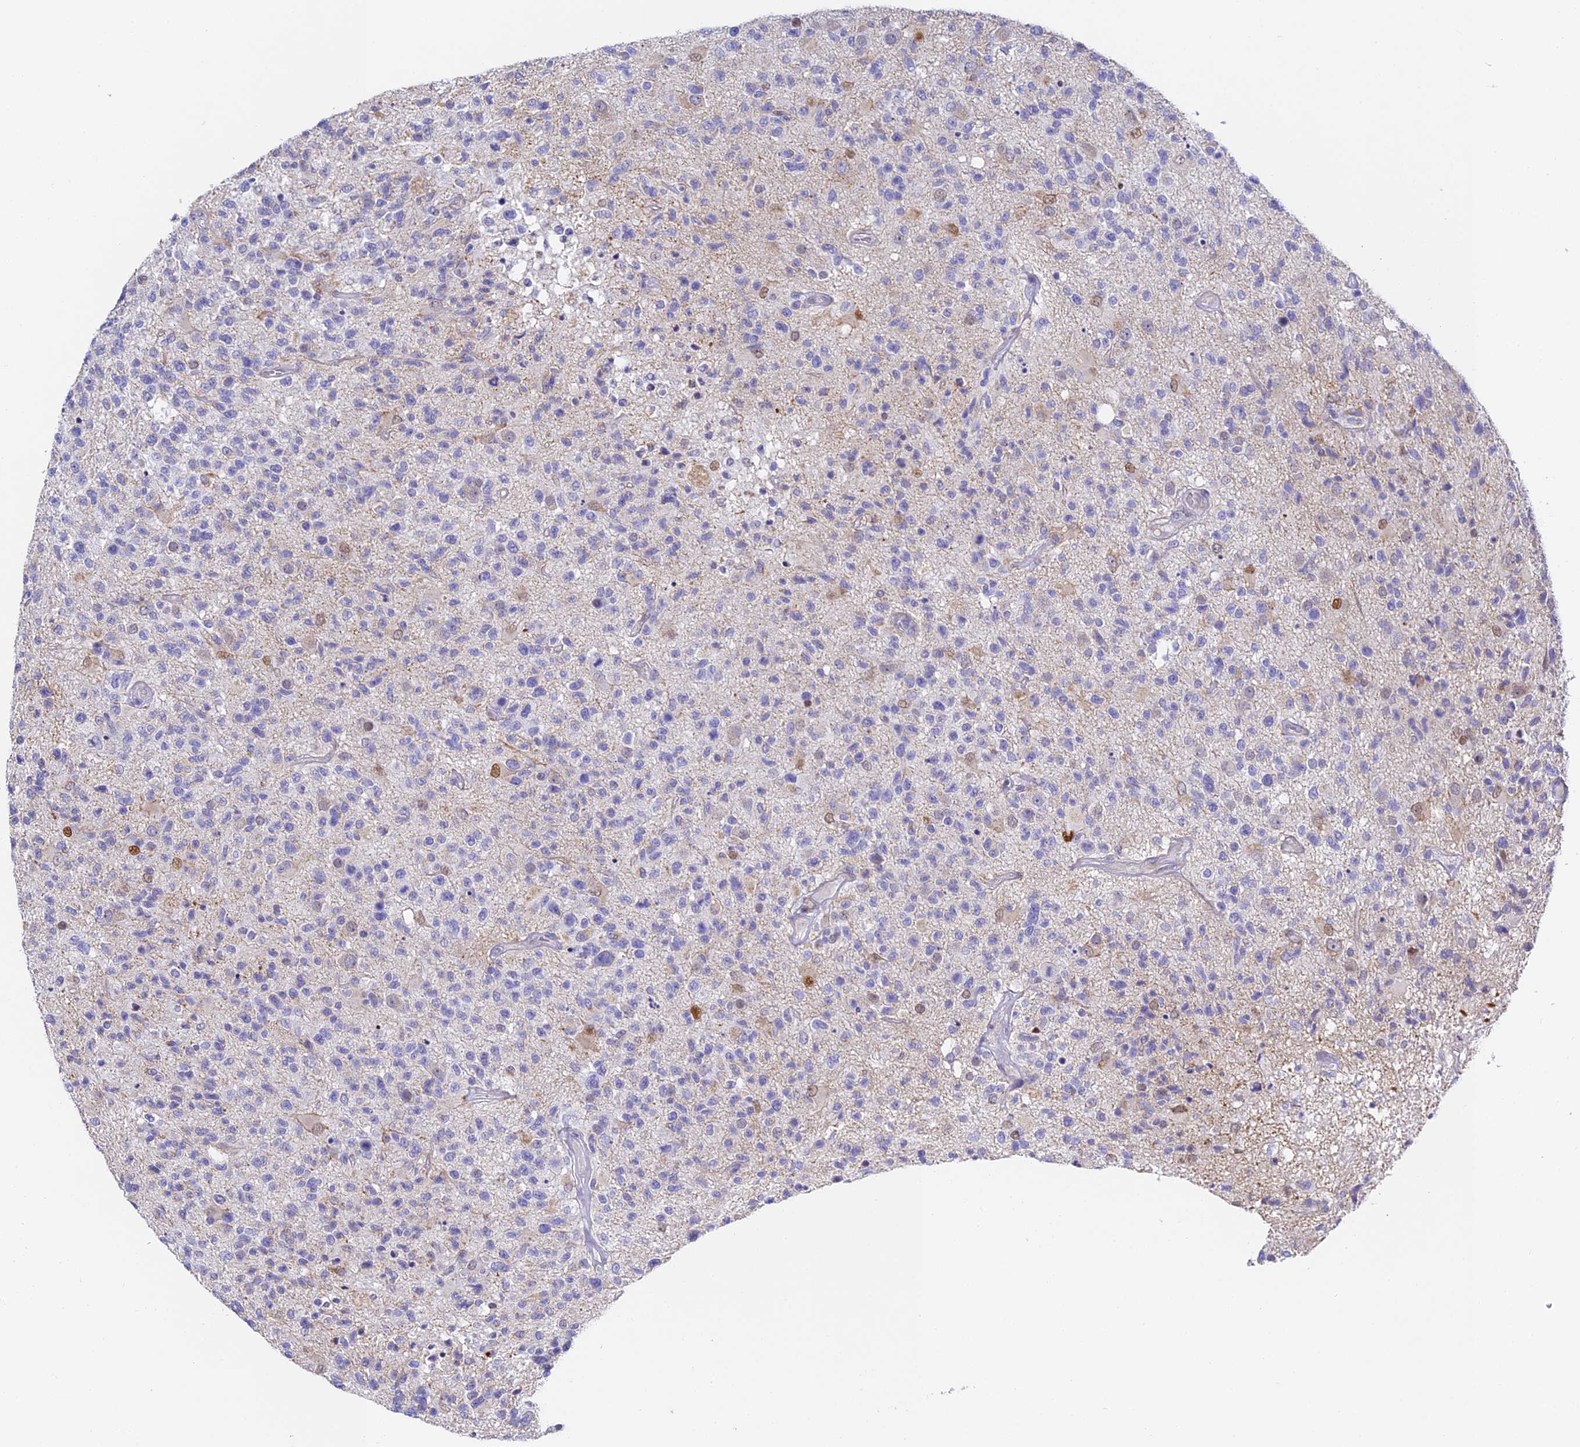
{"staining": {"intensity": "weak", "quantity": "<25%", "location": "cytoplasmic/membranous,nuclear"}, "tissue": "glioma", "cell_type": "Tumor cells", "image_type": "cancer", "snomed": [{"axis": "morphology", "description": "Glioma, malignant, High grade"}, {"axis": "morphology", "description": "Glioblastoma, NOS"}, {"axis": "topography", "description": "Brain"}], "caption": "Protein analysis of glioma shows no significant positivity in tumor cells.", "gene": "SERP1", "patient": {"sex": "male", "age": 60}}